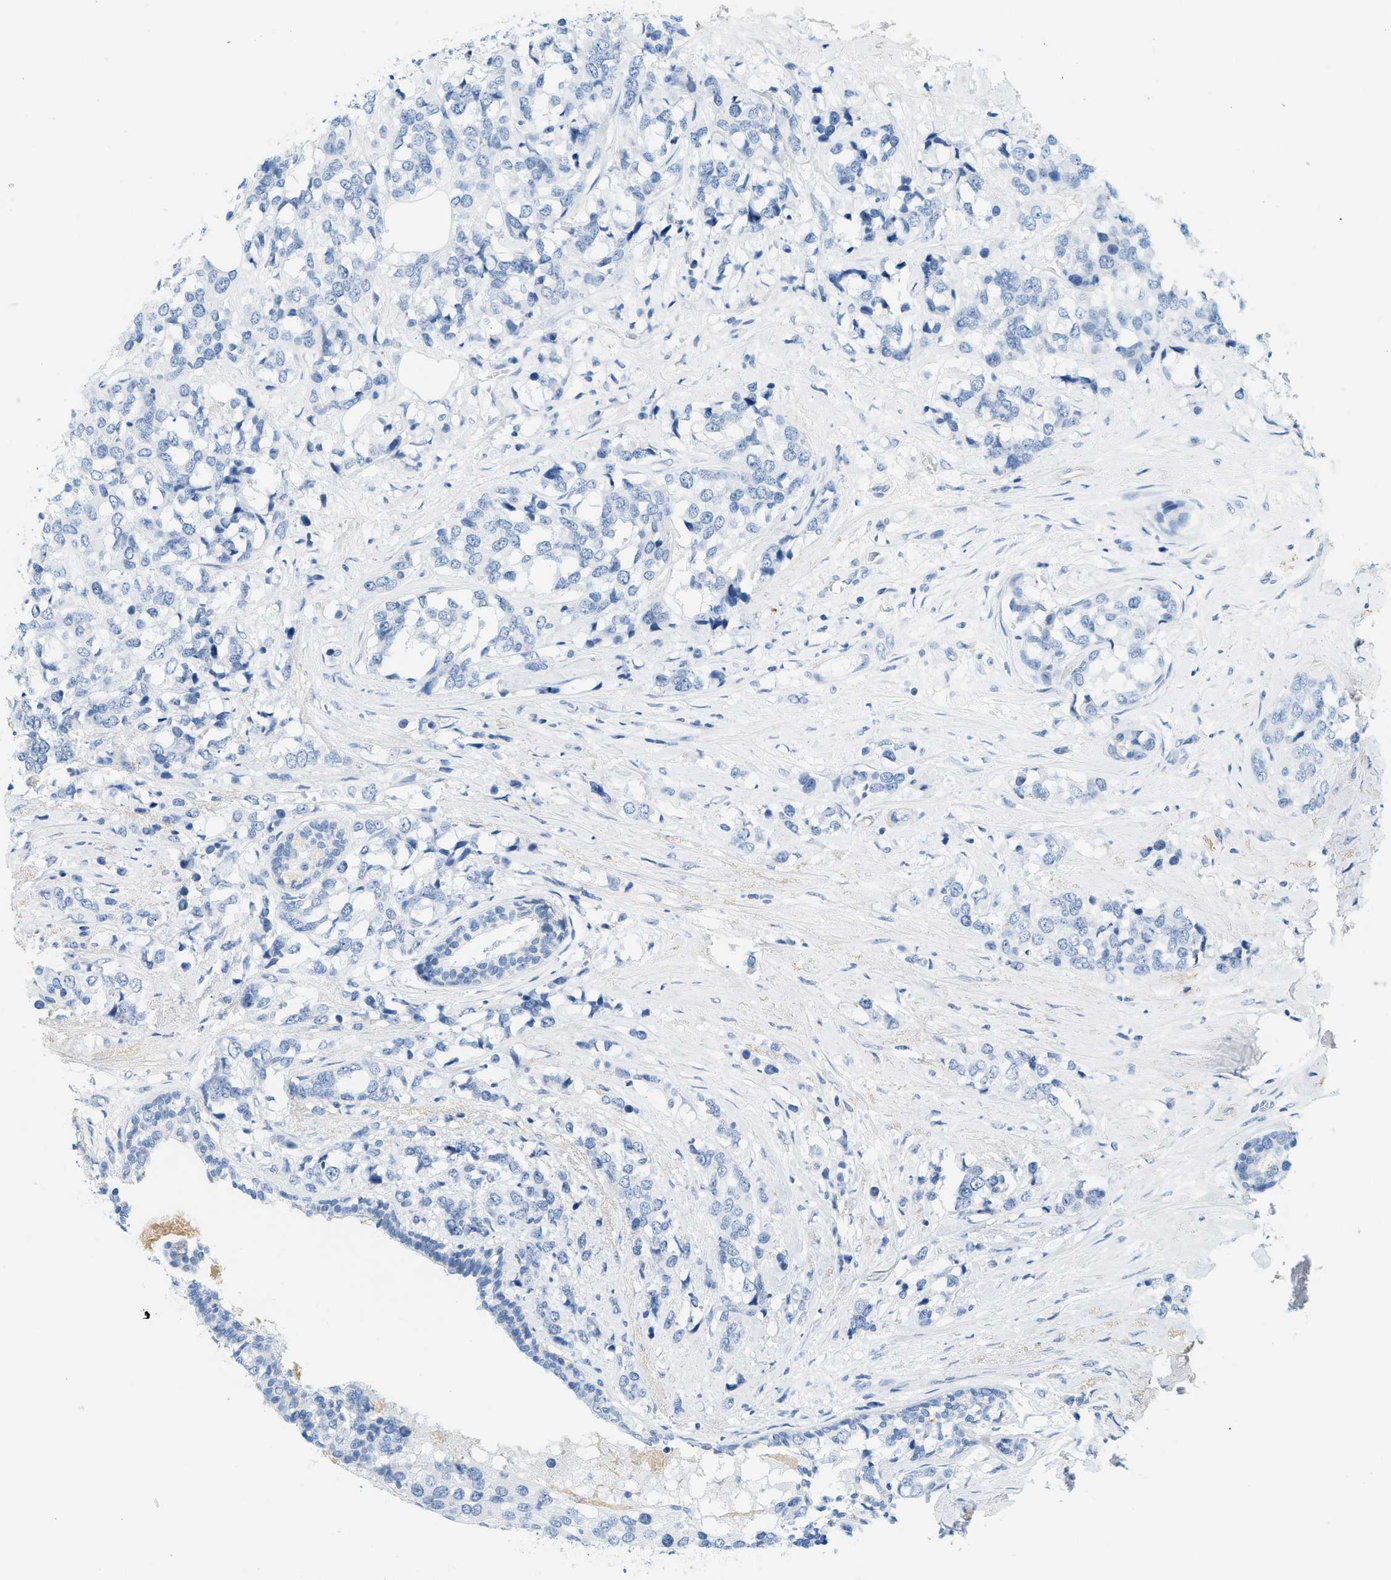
{"staining": {"intensity": "negative", "quantity": "none", "location": "none"}, "tissue": "breast cancer", "cell_type": "Tumor cells", "image_type": "cancer", "snomed": [{"axis": "morphology", "description": "Lobular carcinoma"}, {"axis": "topography", "description": "Breast"}], "caption": "Tumor cells show no significant expression in breast cancer. (Brightfield microscopy of DAB IHC at high magnification).", "gene": "LCN2", "patient": {"sex": "female", "age": 59}}